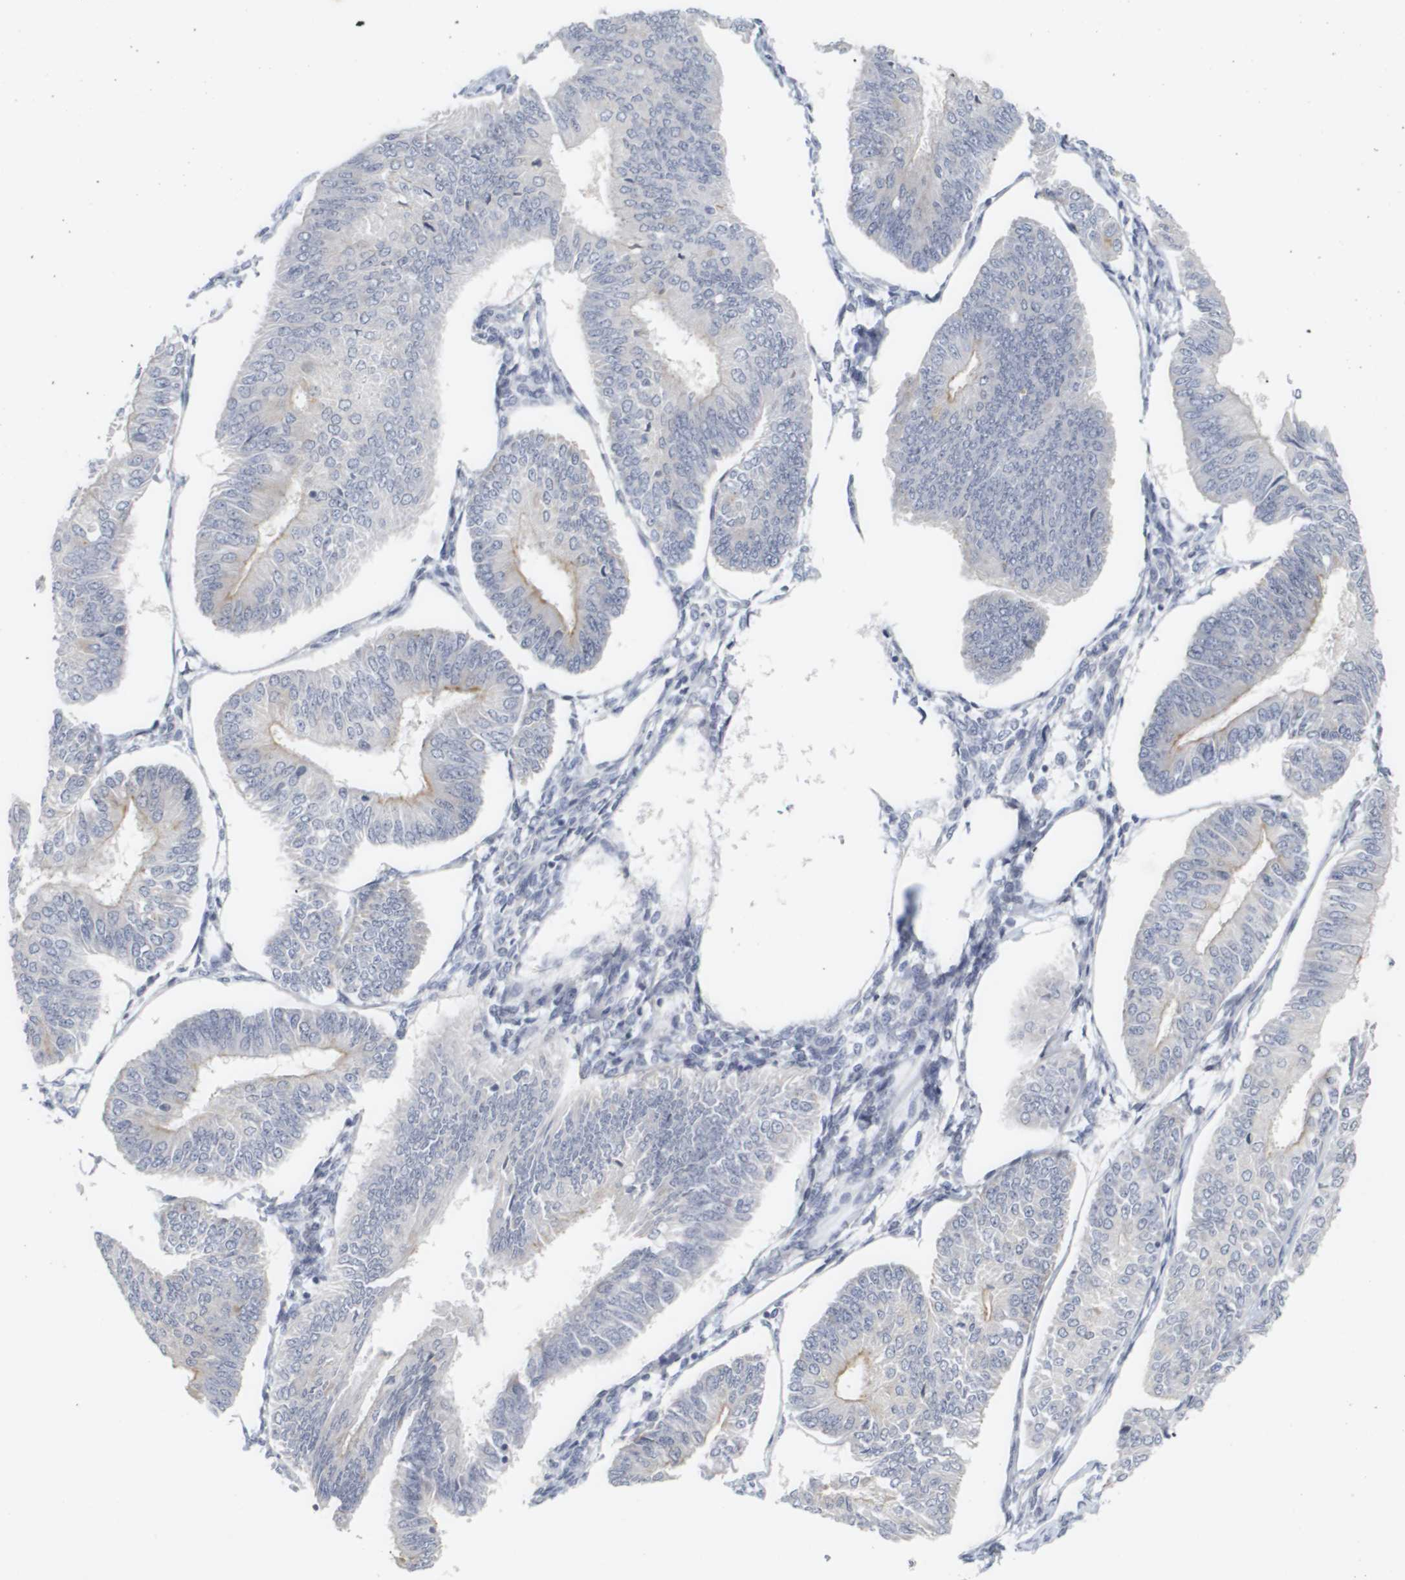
{"staining": {"intensity": "weak", "quantity": "<25%", "location": "cytoplasmic/membranous"}, "tissue": "endometrial cancer", "cell_type": "Tumor cells", "image_type": "cancer", "snomed": [{"axis": "morphology", "description": "Adenocarcinoma, NOS"}, {"axis": "topography", "description": "Endometrium"}], "caption": "Photomicrograph shows no significant protein positivity in tumor cells of endometrial cancer. The staining is performed using DAB brown chromogen with nuclei counter-stained in using hematoxylin.", "gene": "CYB561", "patient": {"sex": "female", "age": 58}}